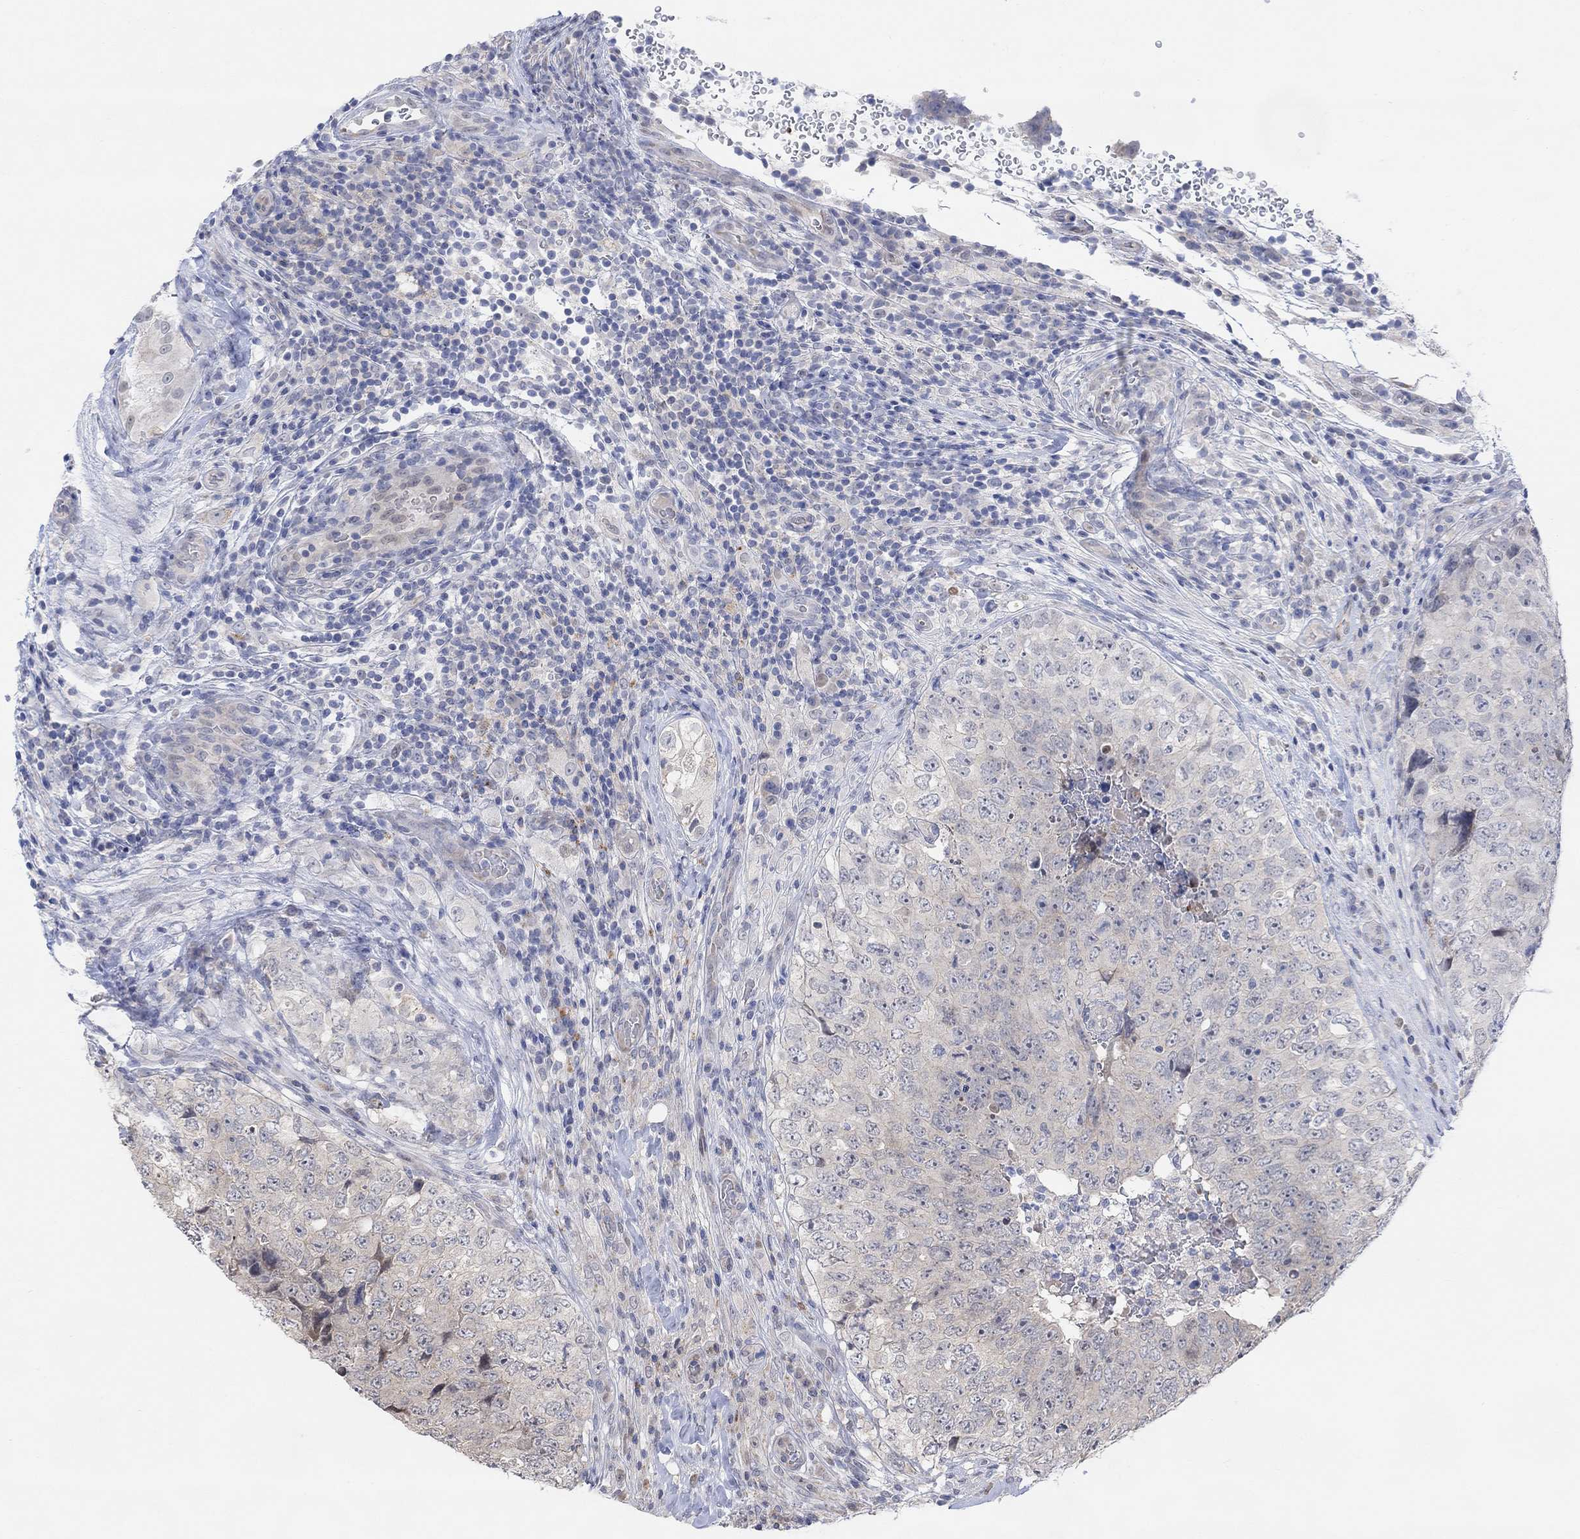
{"staining": {"intensity": "weak", "quantity": "<25%", "location": "cytoplasmic/membranous"}, "tissue": "testis cancer", "cell_type": "Tumor cells", "image_type": "cancer", "snomed": [{"axis": "morphology", "description": "Seminoma, NOS"}, {"axis": "topography", "description": "Testis"}], "caption": "Histopathology image shows no significant protein expression in tumor cells of testis cancer (seminoma).", "gene": "CNTF", "patient": {"sex": "male", "age": 34}}